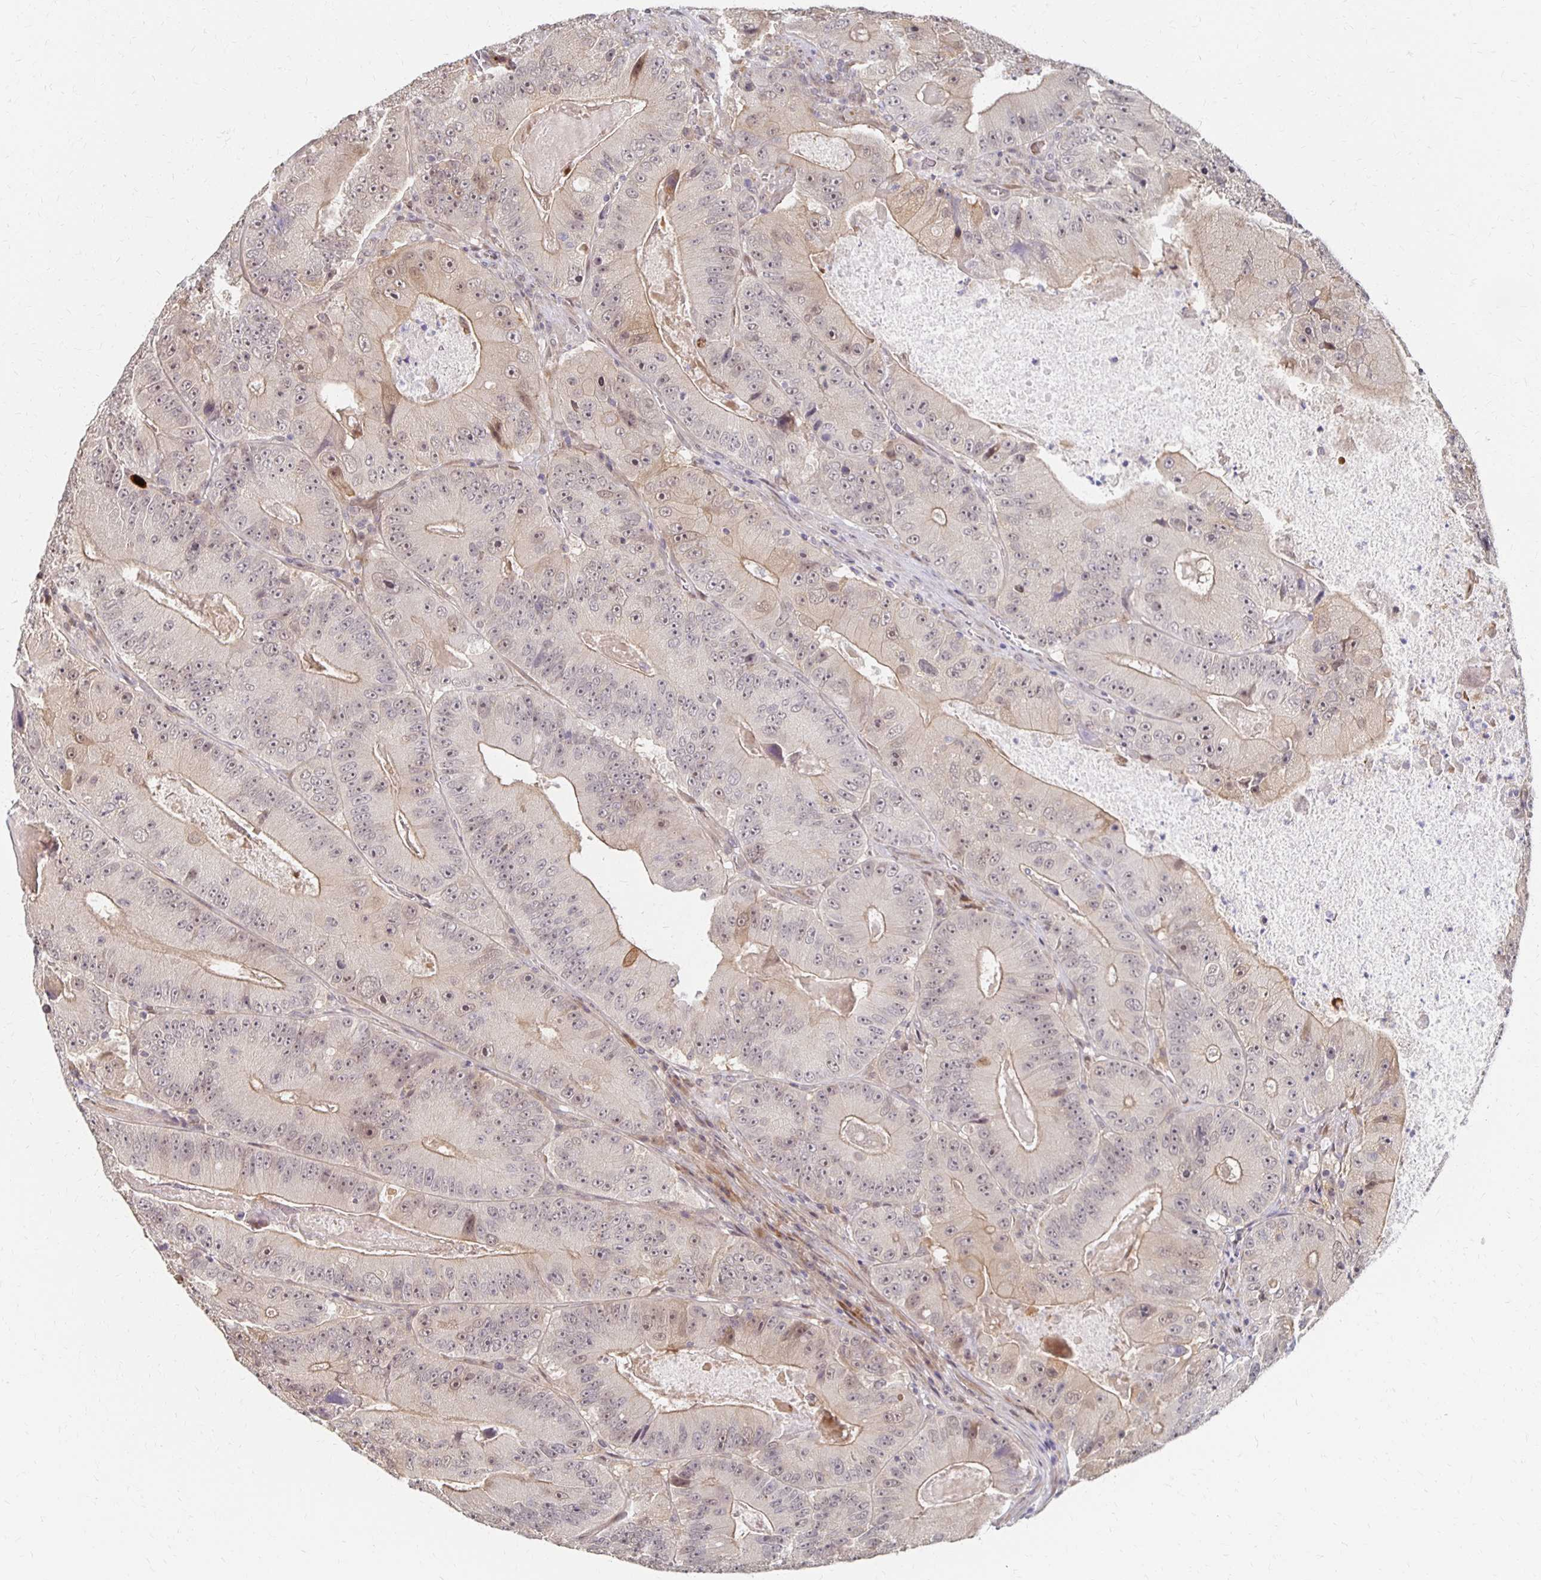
{"staining": {"intensity": "weak", "quantity": "25%-75%", "location": "cytoplasmic/membranous,nuclear"}, "tissue": "colorectal cancer", "cell_type": "Tumor cells", "image_type": "cancer", "snomed": [{"axis": "morphology", "description": "Adenocarcinoma, NOS"}, {"axis": "topography", "description": "Colon"}], "caption": "There is low levels of weak cytoplasmic/membranous and nuclear staining in tumor cells of colorectal cancer (adenocarcinoma), as demonstrated by immunohistochemical staining (brown color).", "gene": "PRKCB", "patient": {"sex": "female", "age": 86}}